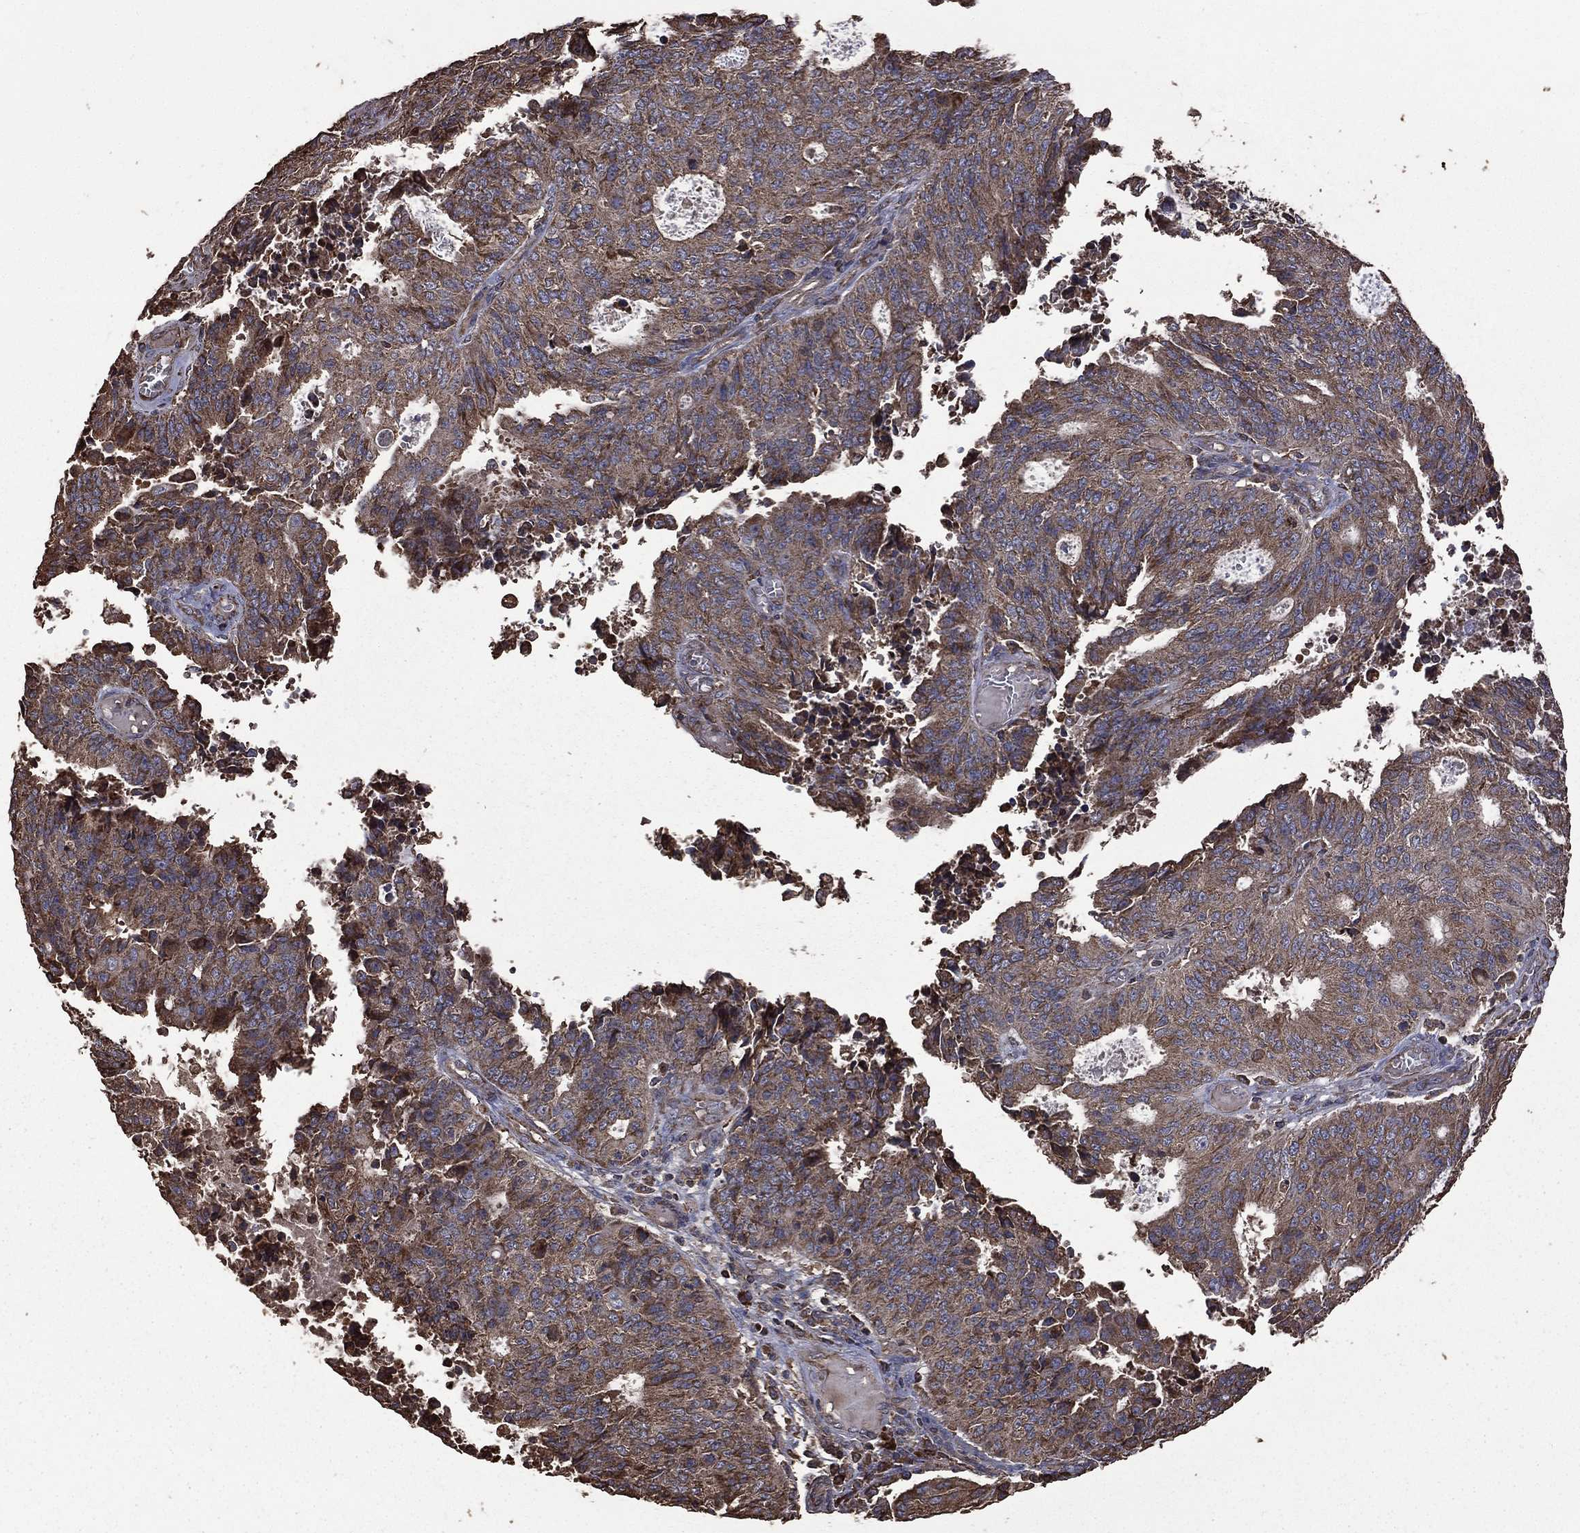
{"staining": {"intensity": "moderate", "quantity": ">75%", "location": "cytoplasmic/membranous"}, "tissue": "endometrial cancer", "cell_type": "Tumor cells", "image_type": "cancer", "snomed": [{"axis": "morphology", "description": "Adenocarcinoma, NOS"}, {"axis": "topography", "description": "Endometrium"}], "caption": "The immunohistochemical stain shows moderate cytoplasmic/membranous positivity in tumor cells of endometrial adenocarcinoma tissue.", "gene": "METTL27", "patient": {"sex": "female", "age": 82}}